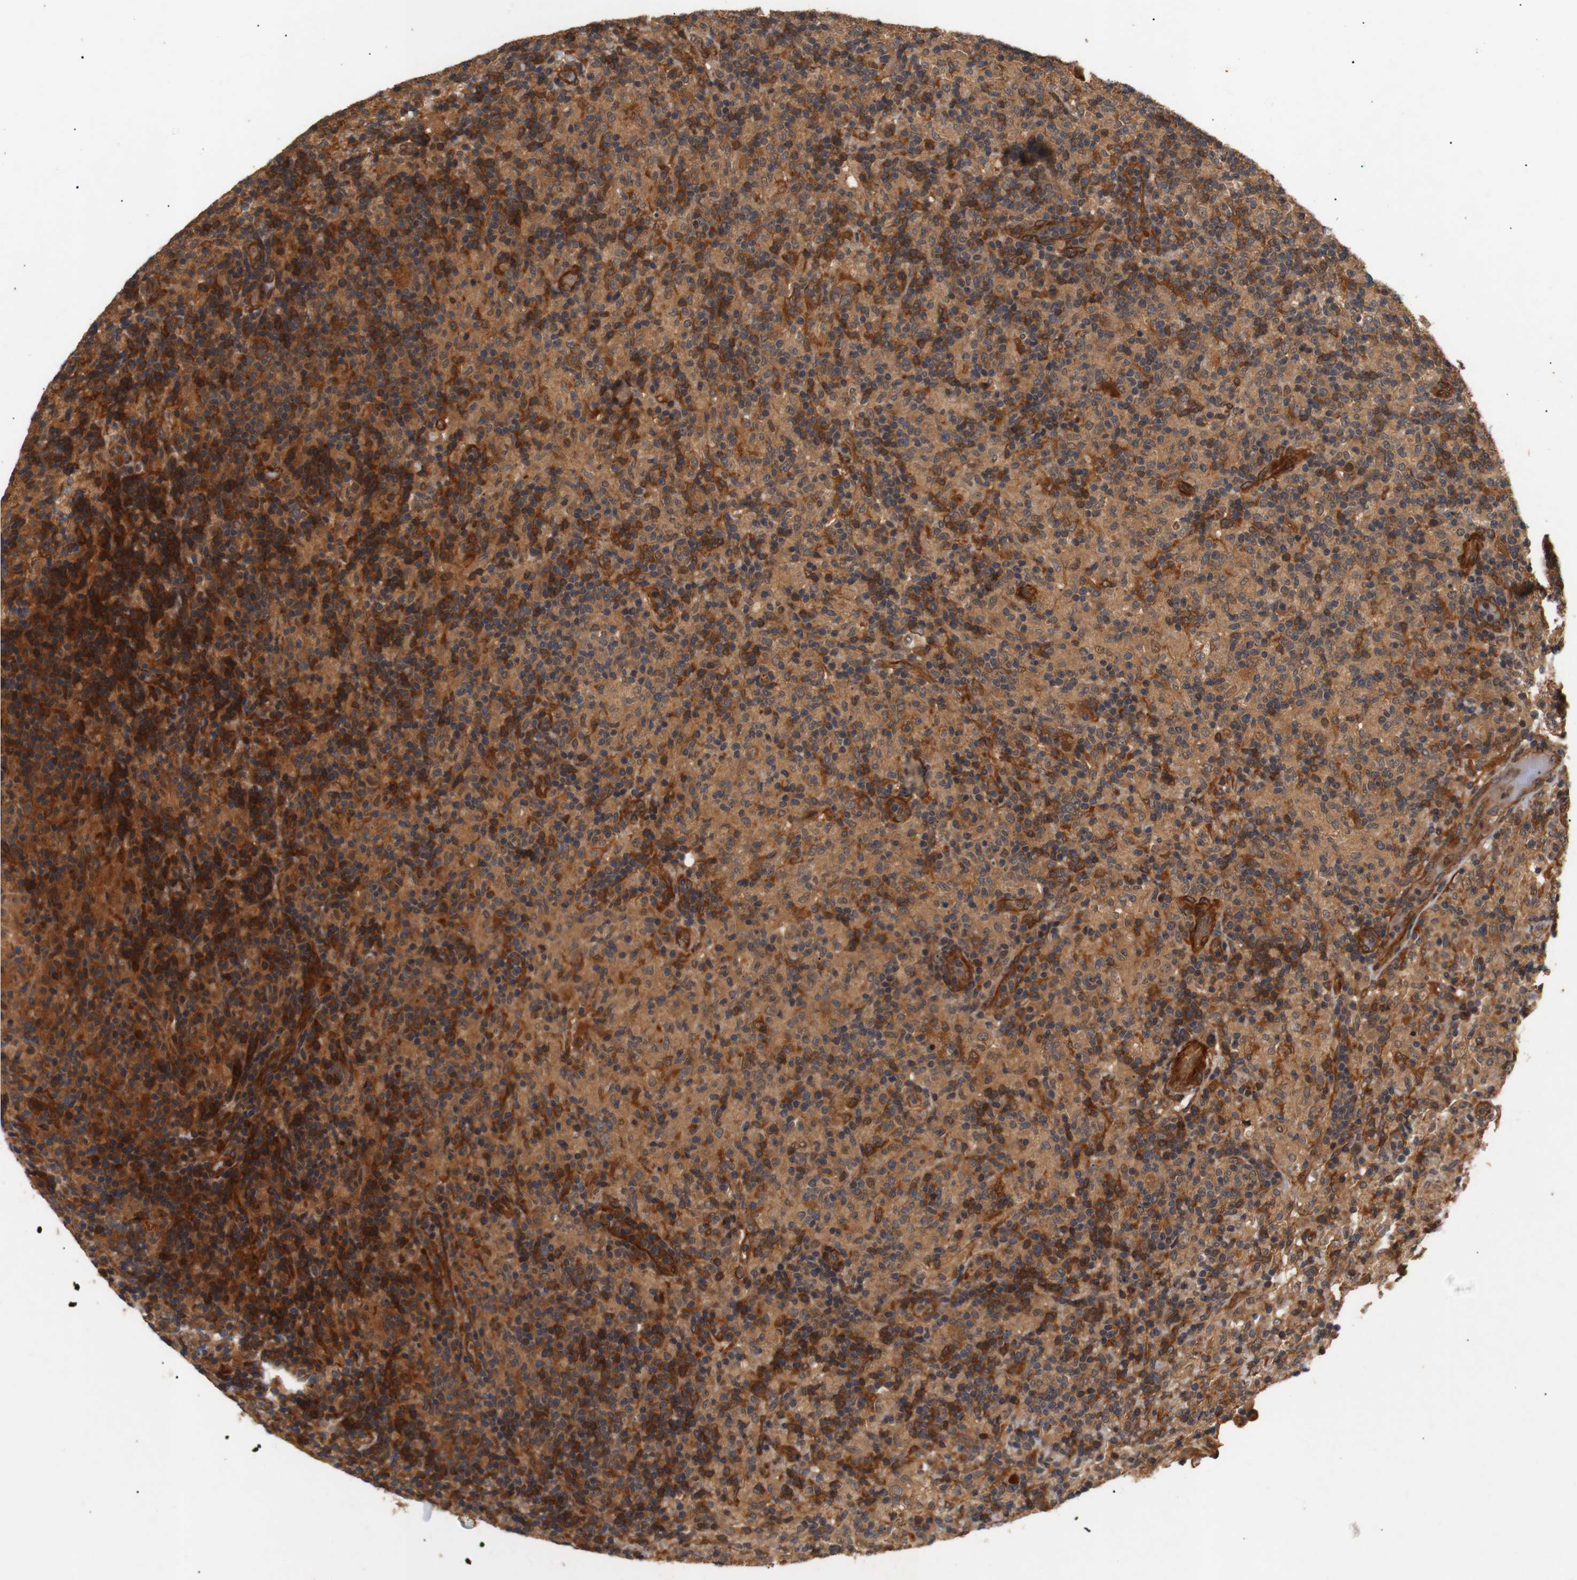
{"staining": {"intensity": "strong", "quantity": ">75%", "location": "cytoplasmic/membranous"}, "tissue": "lymphoma", "cell_type": "Tumor cells", "image_type": "cancer", "snomed": [{"axis": "morphology", "description": "Hodgkin's disease, NOS"}, {"axis": "topography", "description": "Lymph node"}], "caption": "Hodgkin's disease stained with a brown dye displays strong cytoplasmic/membranous positive staining in approximately >75% of tumor cells.", "gene": "PAWR", "patient": {"sex": "male", "age": 70}}